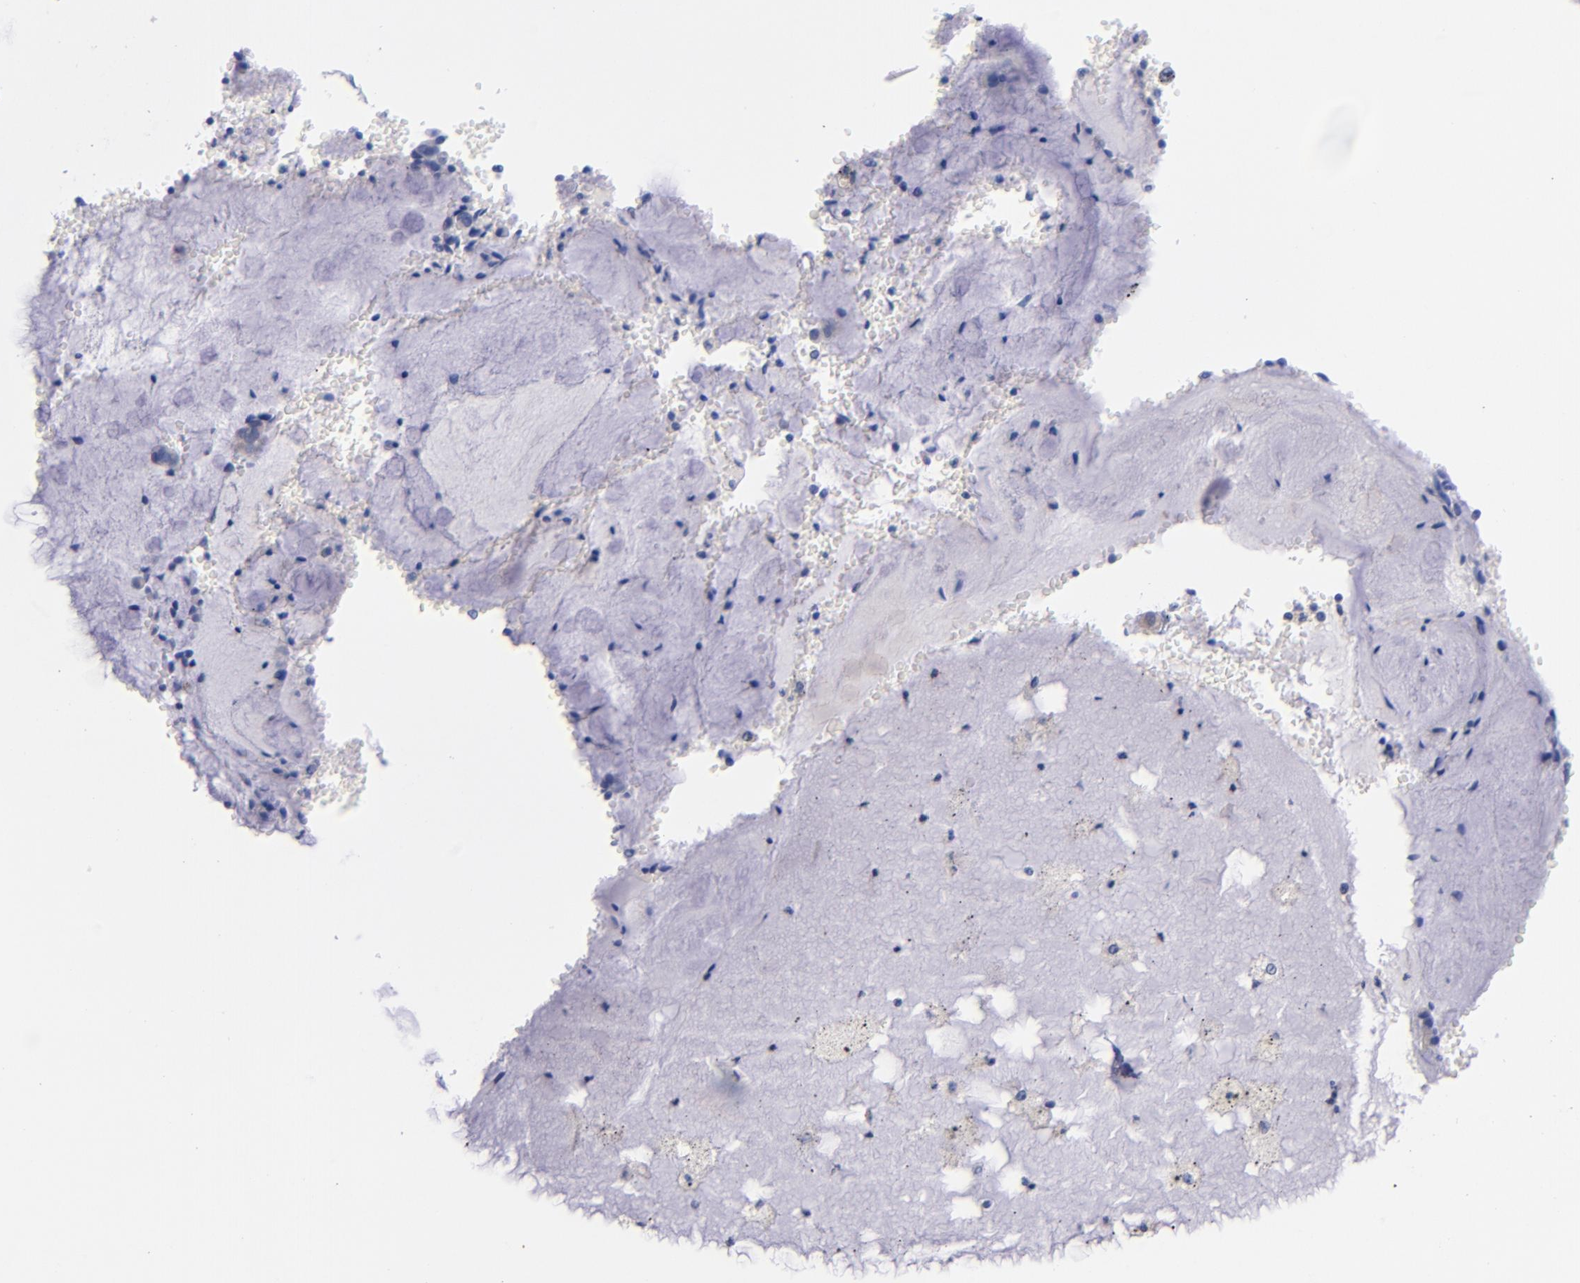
{"staining": {"intensity": "weak", "quantity": "<25%", "location": "cytoplasmic/membranous"}, "tissue": "bronchus", "cell_type": "Respiratory epithelial cells", "image_type": "normal", "snomed": [{"axis": "morphology", "description": "Normal tissue, NOS"}, {"axis": "topography", "description": "Bronchus"}, {"axis": "topography", "description": "Lung"}], "caption": "Immunohistochemistry (IHC) of normal bronchus exhibits no expression in respiratory epithelial cells. (DAB (3,3'-diaminobenzidine) immunohistochemistry (IHC) visualized using brightfield microscopy, high magnification).", "gene": "CNTNAP2", "patient": {"sex": "female", "age": 56}}